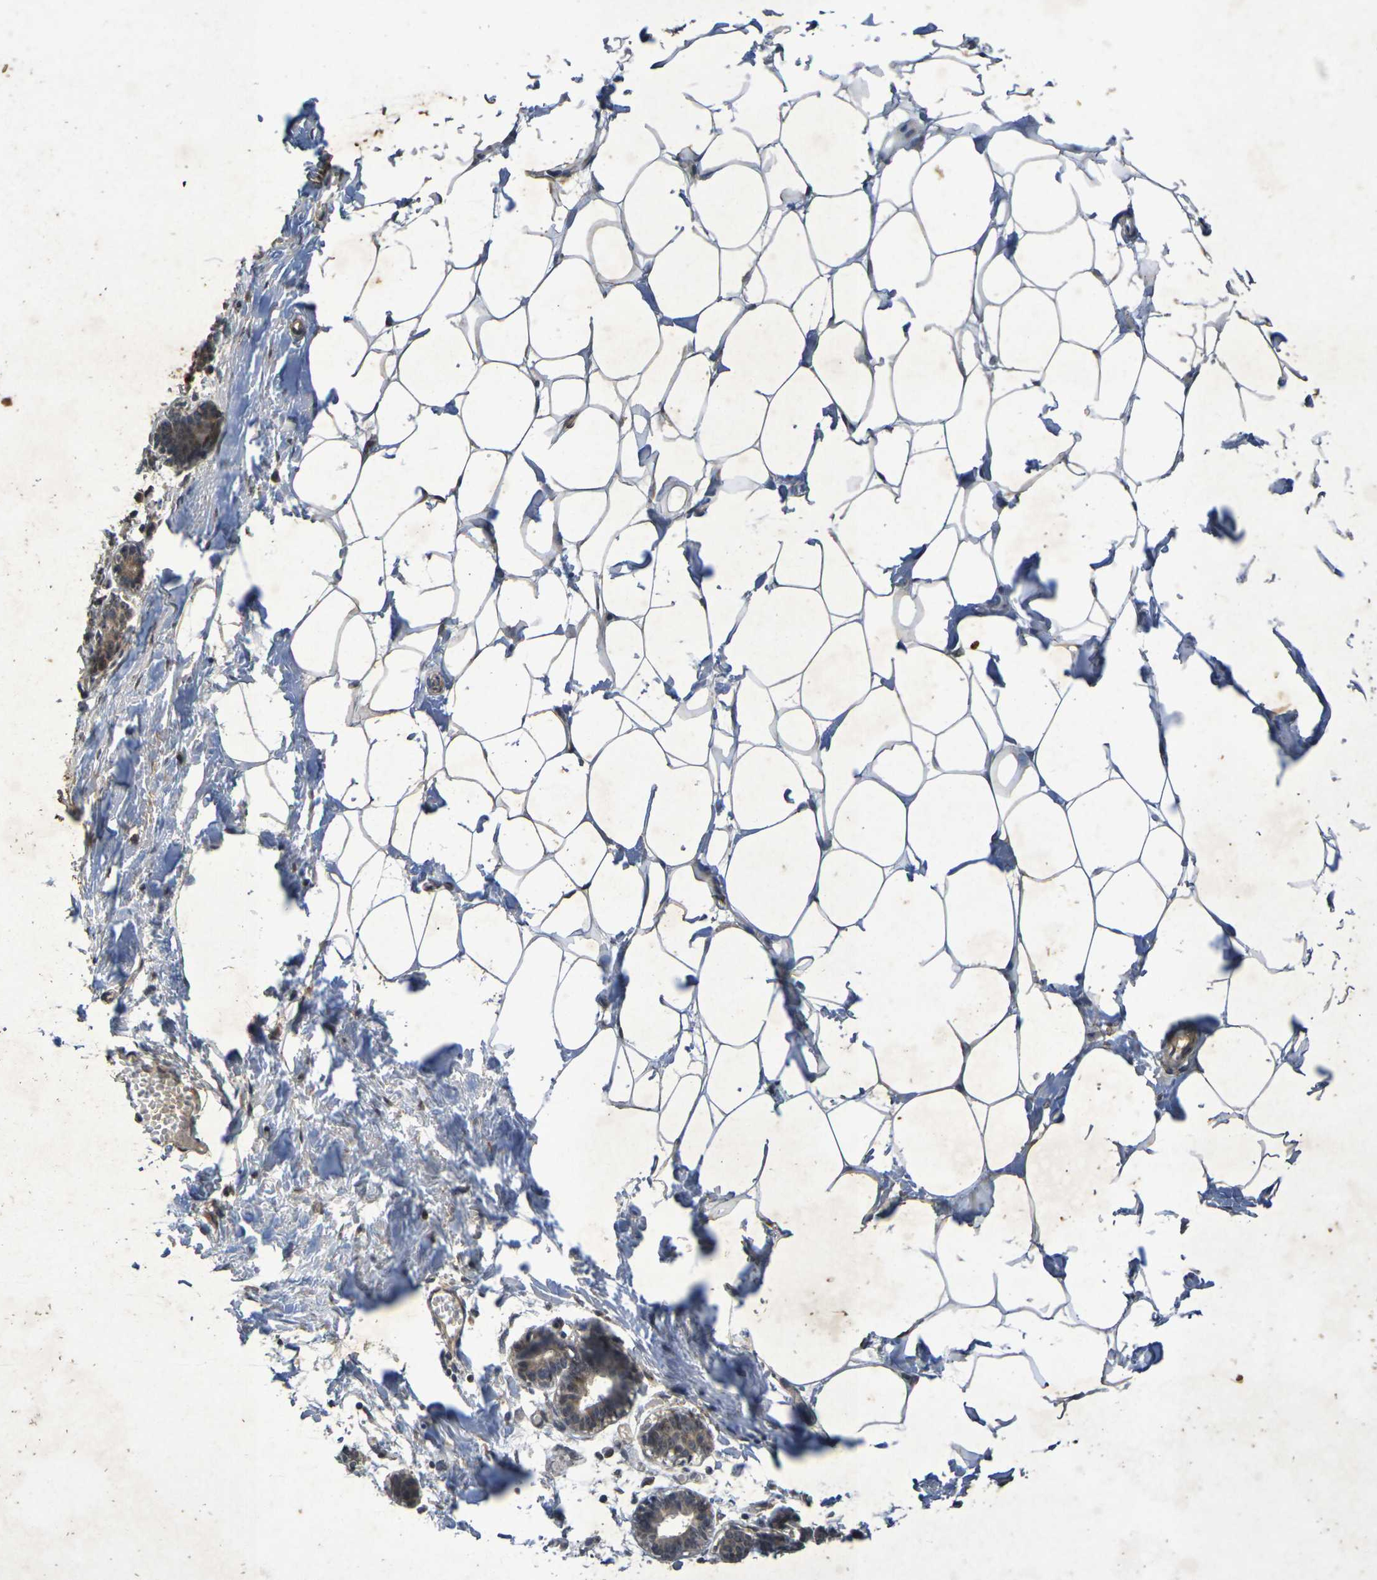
{"staining": {"intensity": "negative", "quantity": "none", "location": "none"}, "tissue": "breast", "cell_type": "Adipocytes", "image_type": "normal", "snomed": [{"axis": "morphology", "description": "Normal tissue, NOS"}, {"axis": "topography", "description": "Breast"}], "caption": "IHC histopathology image of benign breast: human breast stained with DAB (3,3'-diaminobenzidine) shows no significant protein staining in adipocytes.", "gene": "GUCY1A2", "patient": {"sex": "female", "age": 27}}